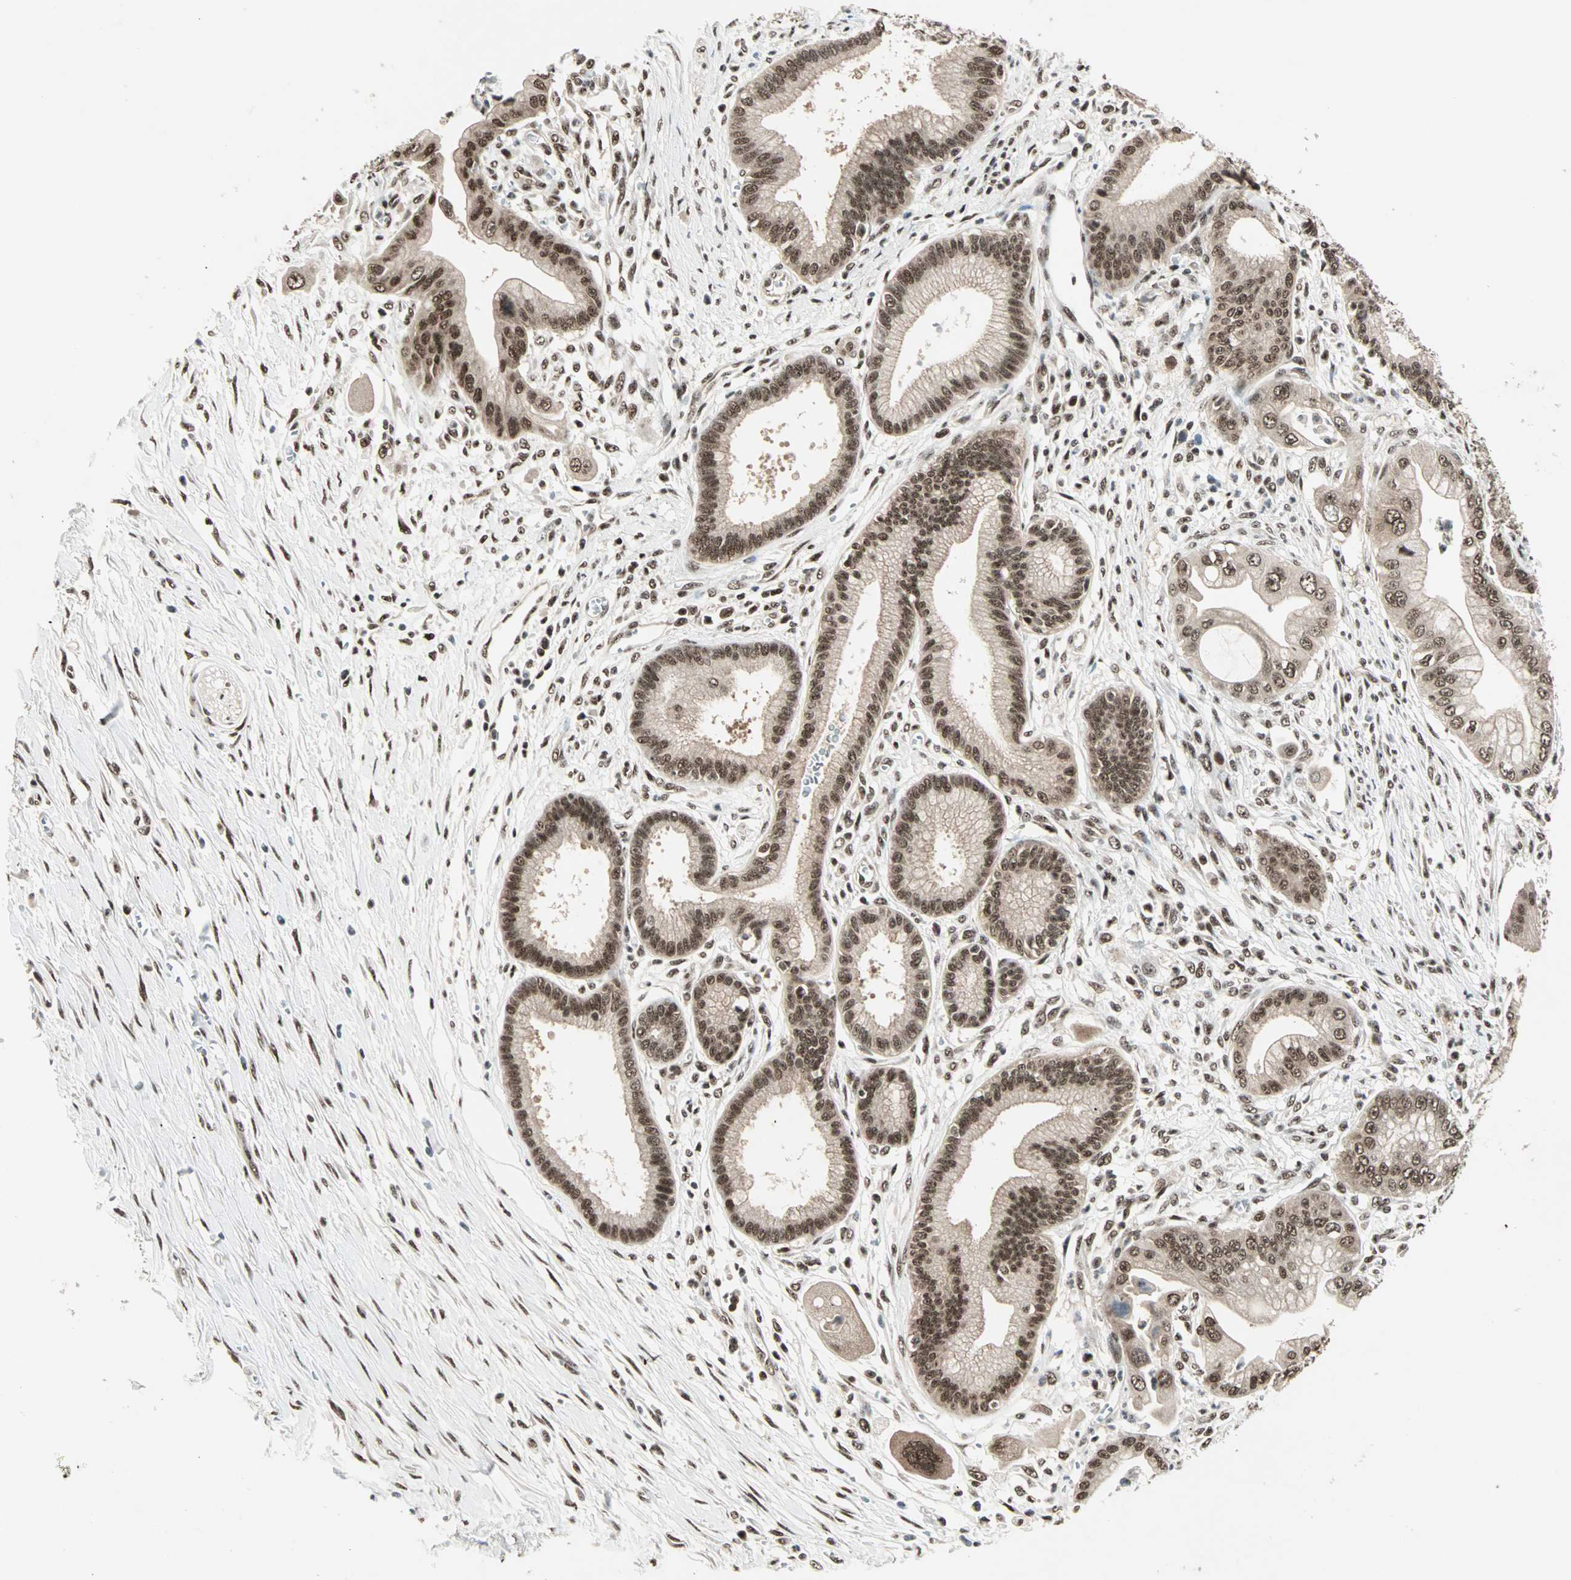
{"staining": {"intensity": "moderate", "quantity": ">75%", "location": "cytoplasmic/membranous,nuclear"}, "tissue": "pancreatic cancer", "cell_type": "Tumor cells", "image_type": "cancer", "snomed": [{"axis": "morphology", "description": "Adenocarcinoma, NOS"}, {"axis": "topography", "description": "Pancreas"}], "caption": "Immunohistochemistry staining of adenocarcinoma (pancreatic), which displays medium levels of moderate cytoplasmic/membranous and nuclear expression in approximately >75% of tumor cells indicating moderate cytoplasmic/membranous and nuclear protein positivity. The staining was performed using DAB (brown) for protein detection and nuclei were counterstained in hematoxylin (blue).", "gene": "ZNF44", "patient": {"sex": "male", "age": 59}}